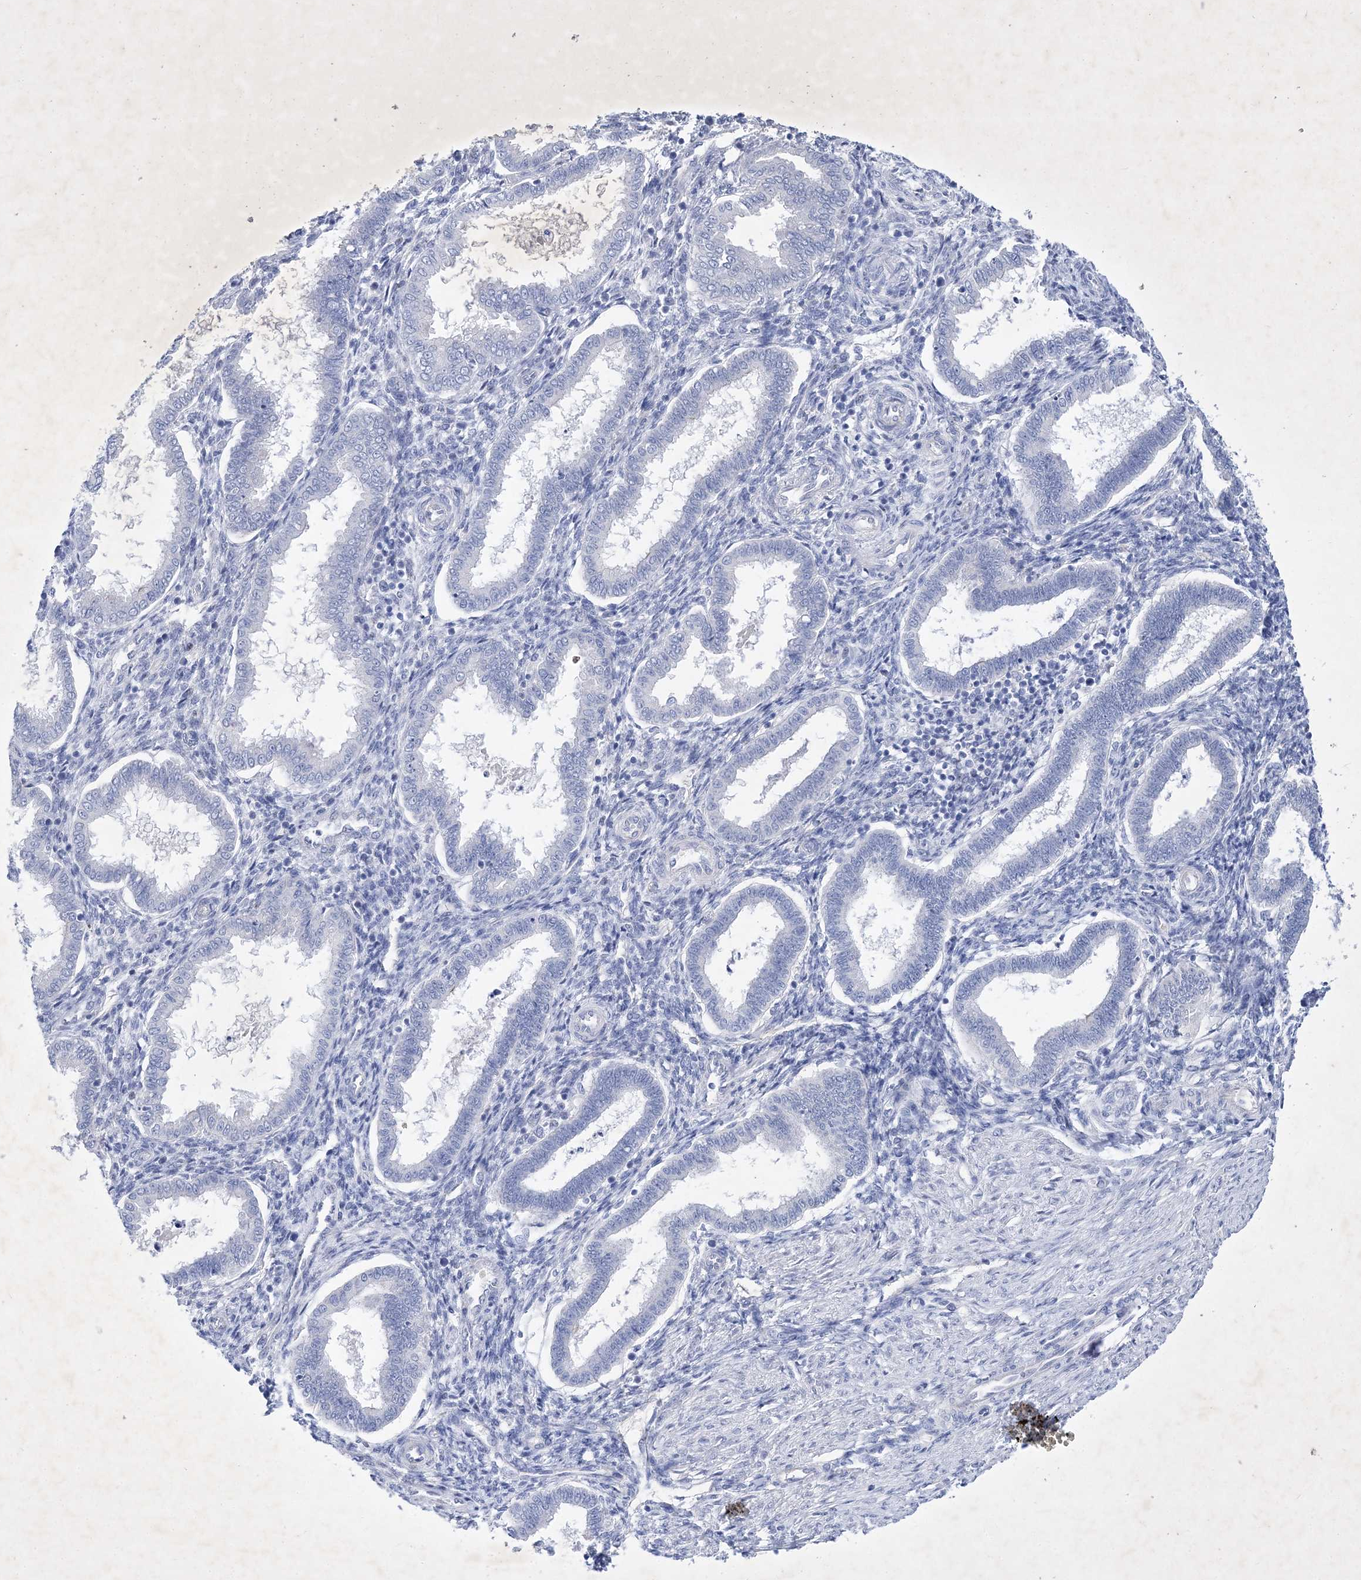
{"staining": {"intensity": "negative", "quantity": "none", "location": "none"}, "tissue": "endometrium", "cell_type": "Cells in endometrial stroma", "image_type": "normal", "snomed": [{"axis": "morphology", "description": "Normal tissue, NOS"}, {"axis": "topography", "description": "Endometrium"}], "caption": "This histopathology image is of benign endometrium stained with IHC to label a protein in brown with the nuclei are counter-stained blue. There is no positivity in cells in endometrial stroma.", "gene": "GPN1", "patient": {"sex": "female", "age": 24}}